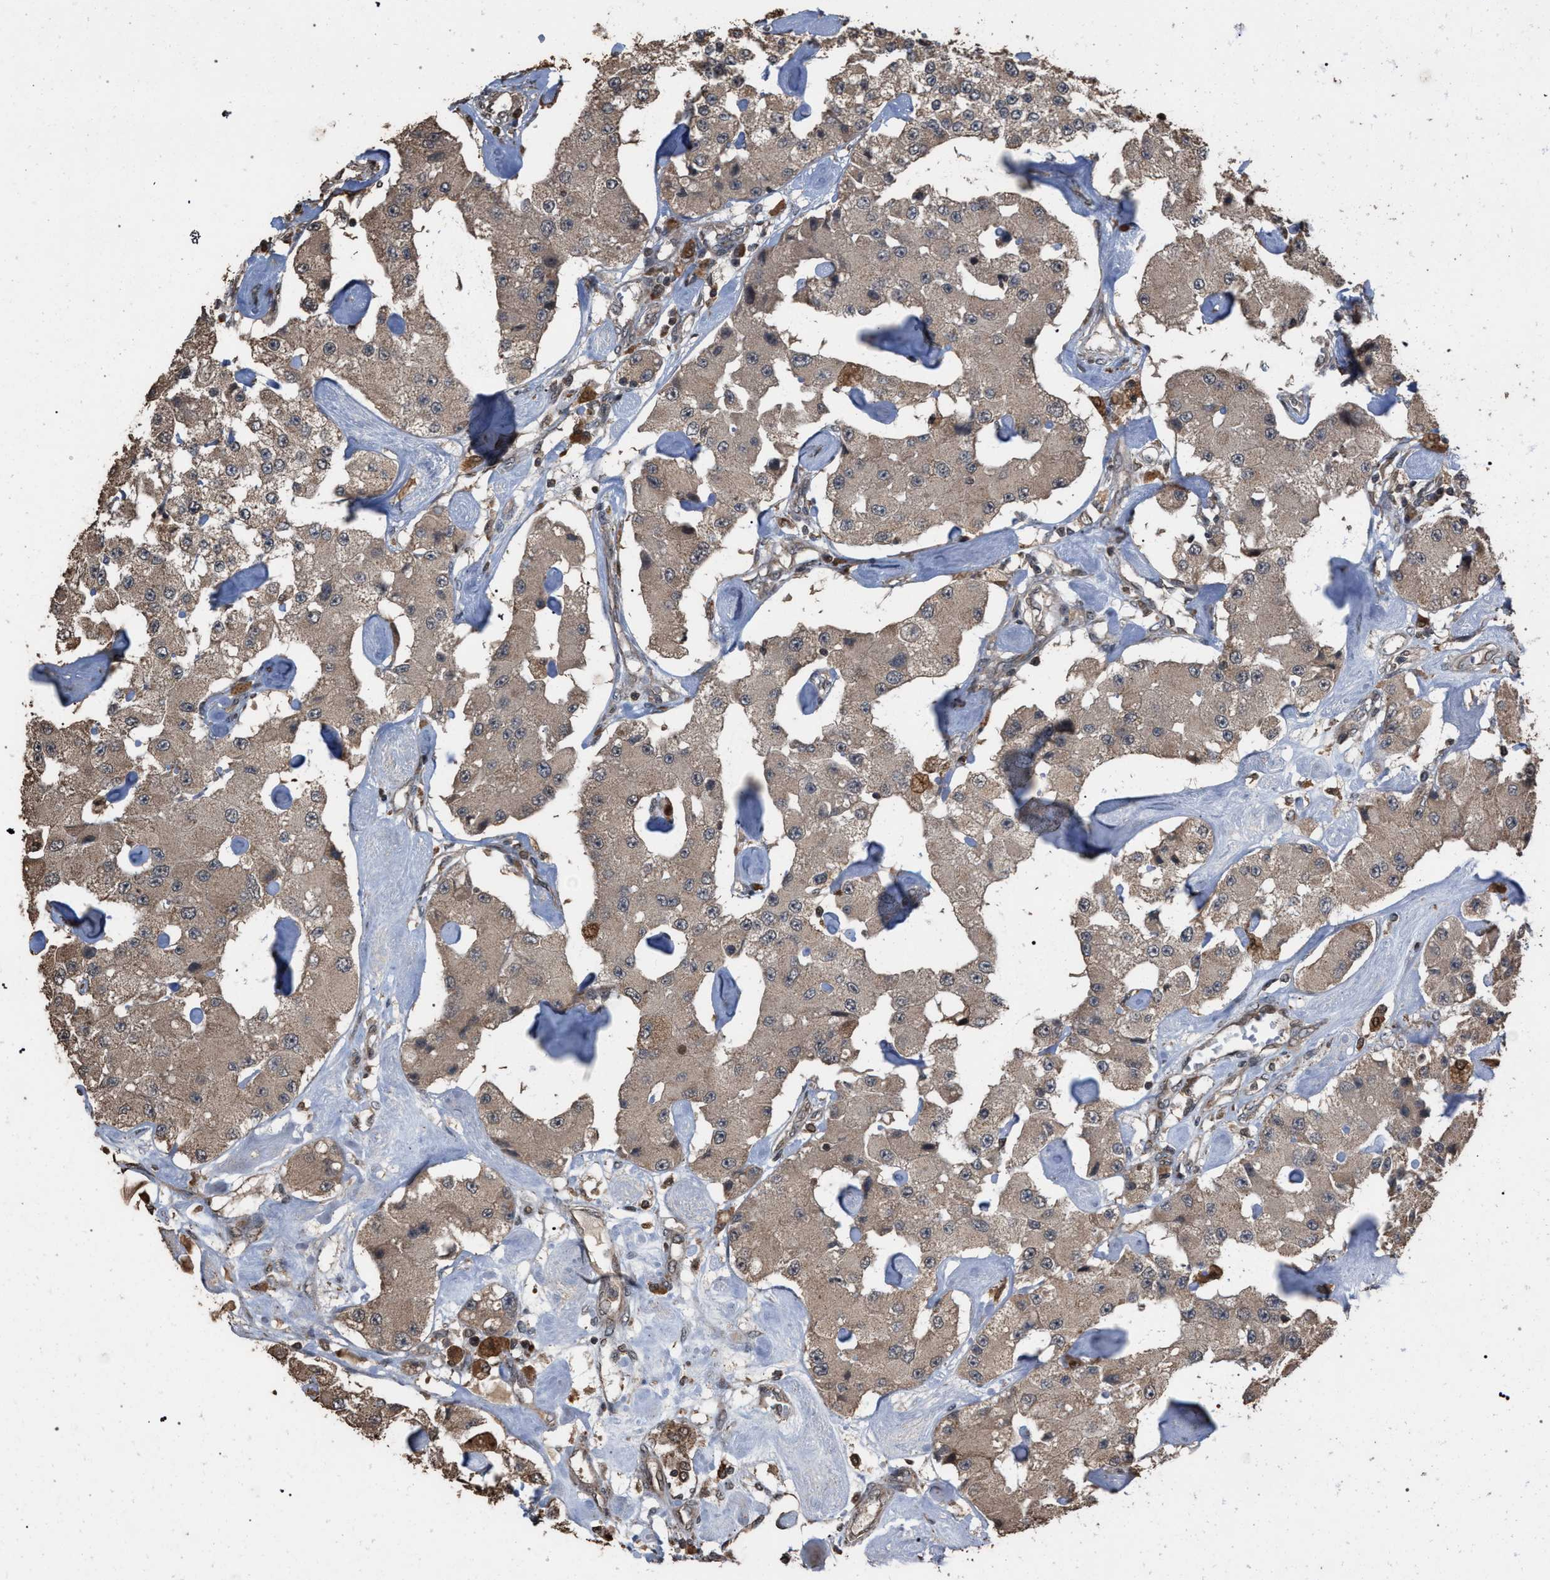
{"staining": {"intensity": "weak", "quantity": ">75%", "location": "cytoplasmic/membranous"}, "tissue": "carcinoid", "cell_type": "Tumor cells", "image_type": "cancer", "snomed": [{"axis": "morphology", "description": "Carcinoid, malignant, NOS"}, {"axis": "topography", "description": "Pancreas"}], "caption": "Carcinoid stained with DAB IHC exhibits low levels of weak cytoplasmic/membranous positivity in about >75% of tumor cells.", "gene": "NAA35", "patient": {"sex": "male", "age": 41}}